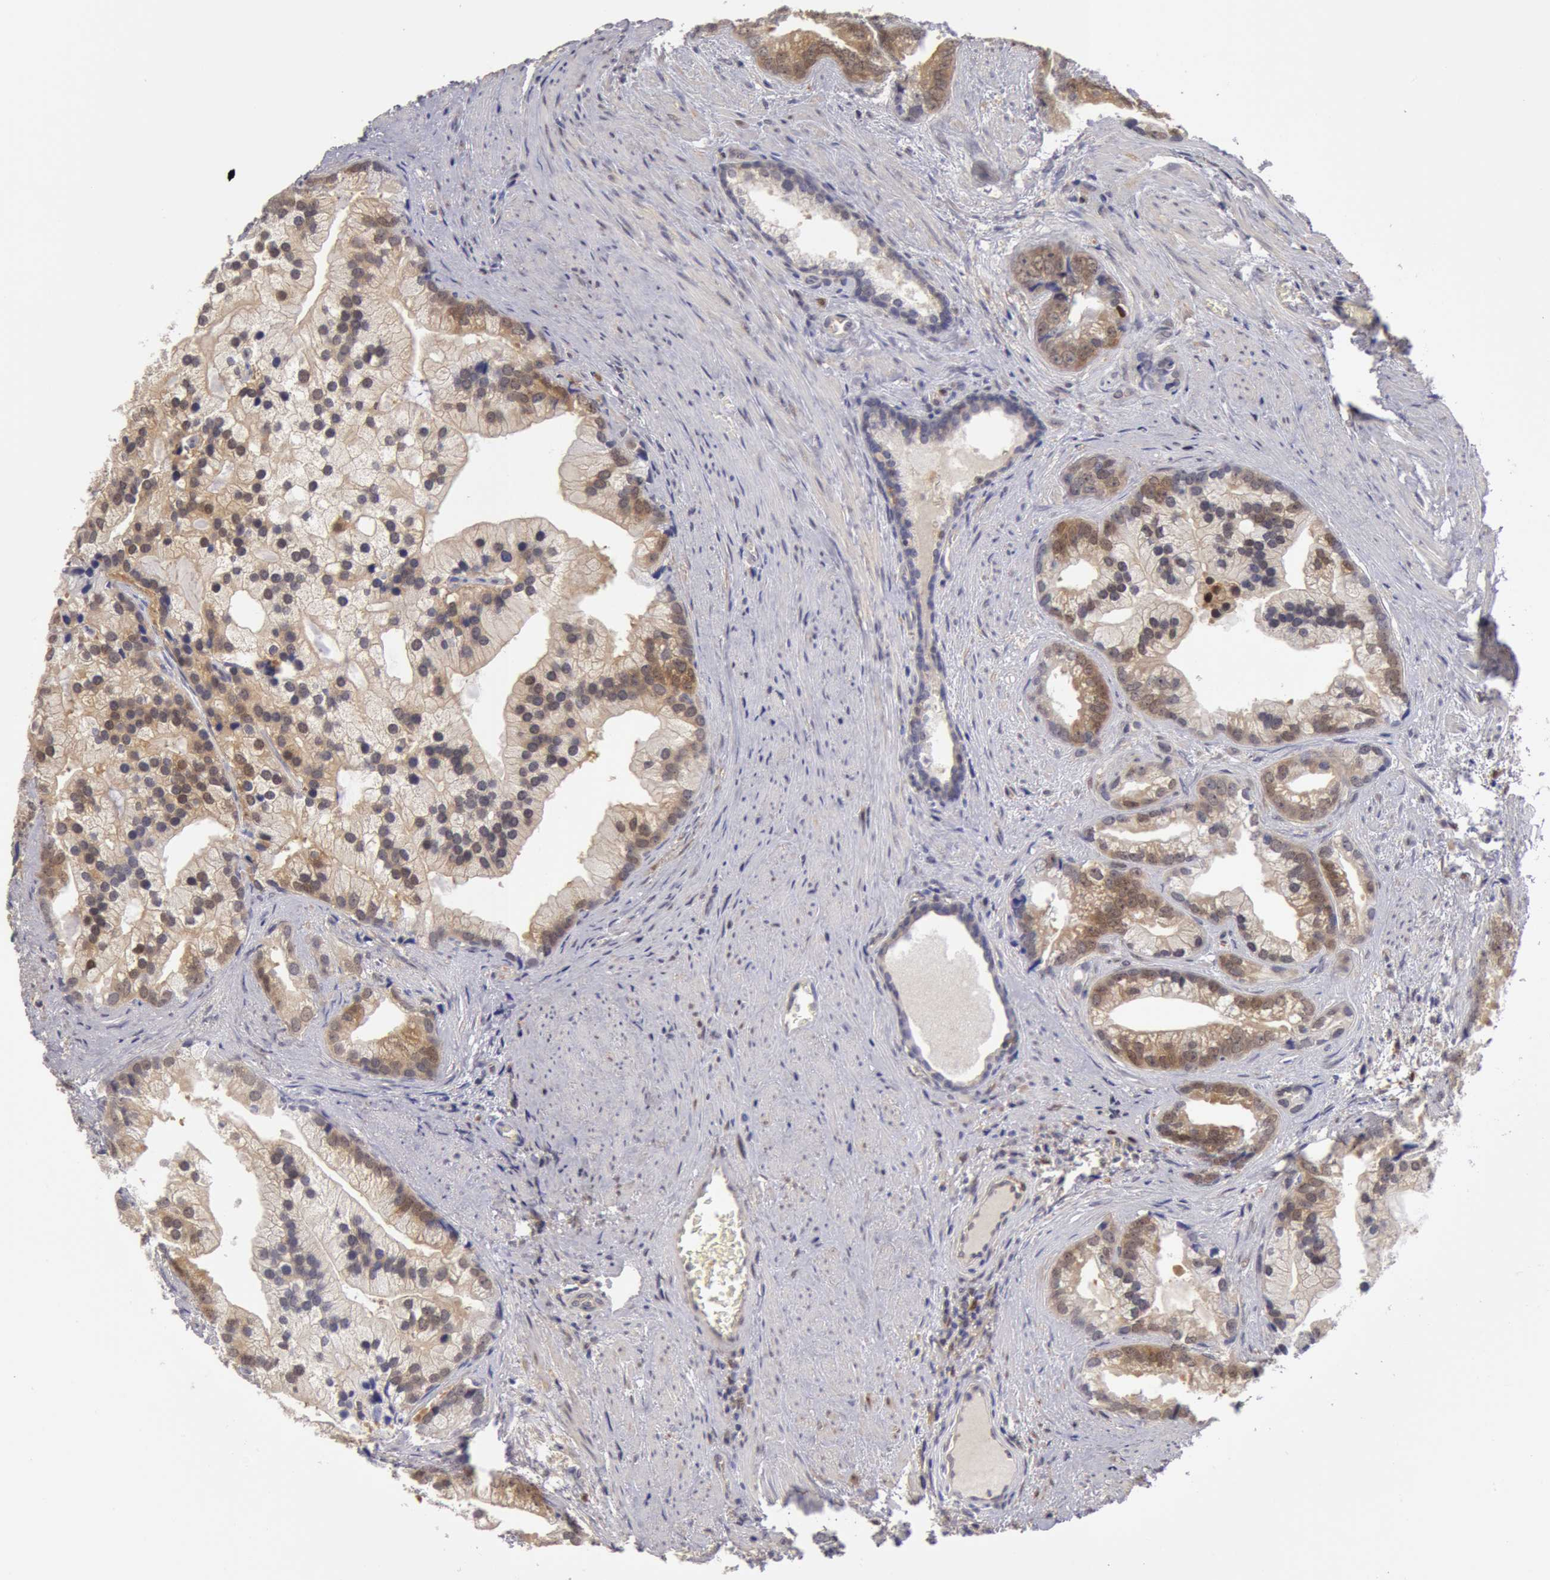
{"staining": {"intensity": "weak", "quantity": "<25%", "location": "cytoplasmic/membranous,nuclear"}, "tissue": "prostate cancer", "cell_type": "Tumor cells", "image_type": "cancer", "snomed": [{"axis": "morphology", "description": "Adenocarcinoma, Low grade"}, {"axis": "topography", "description": "Prostate"}], "caption": "Prostate cancer was stained to show a protein in brown. There is no significant staining in tumor cells.", "gene": "TXNRD1", "patient": {"sex": "male", "age": 71}}